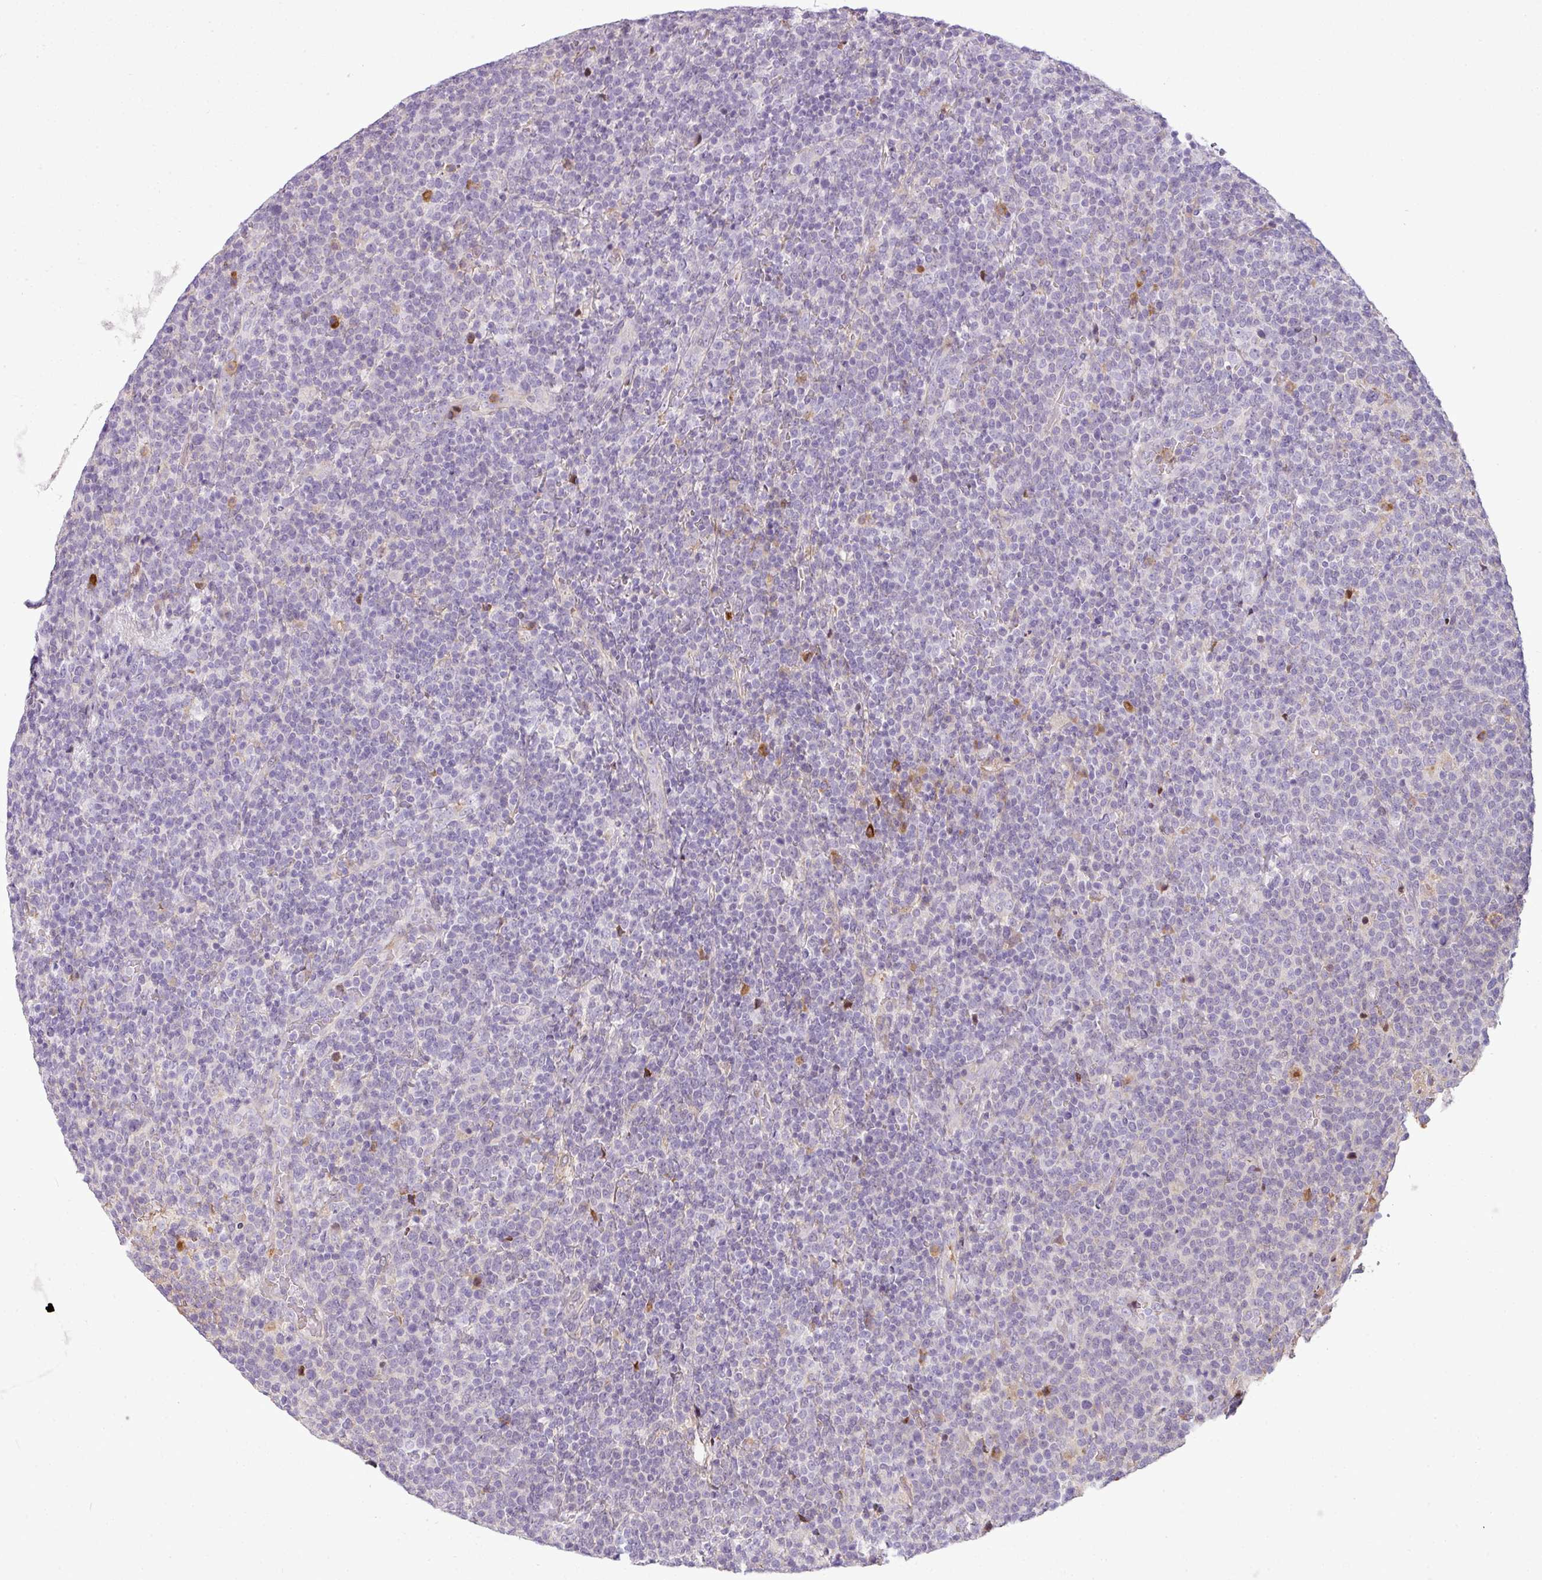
{"staining": {"intensity": "negative", "quantity": "none", "location": "none"}, "tissue": "lymphoma", "cell_type": "Tumor cells", "image_type": "cancer", "snomed": [{"axis": "morphology", "description": "Malignant lymphoma, non-Hodgkin's type, High grade"}, {"axis": "topography", "description": "Lymph node"}], "caption": "Immunohistochemistry photomicrograph of human high-grade malignant lymphoma, non-Hodgkin's type stained for a protein (brown), which demonstrates no expression in tumor cells.", "gene": "C4B", "patient": {"sex": "male", "age": 61}}